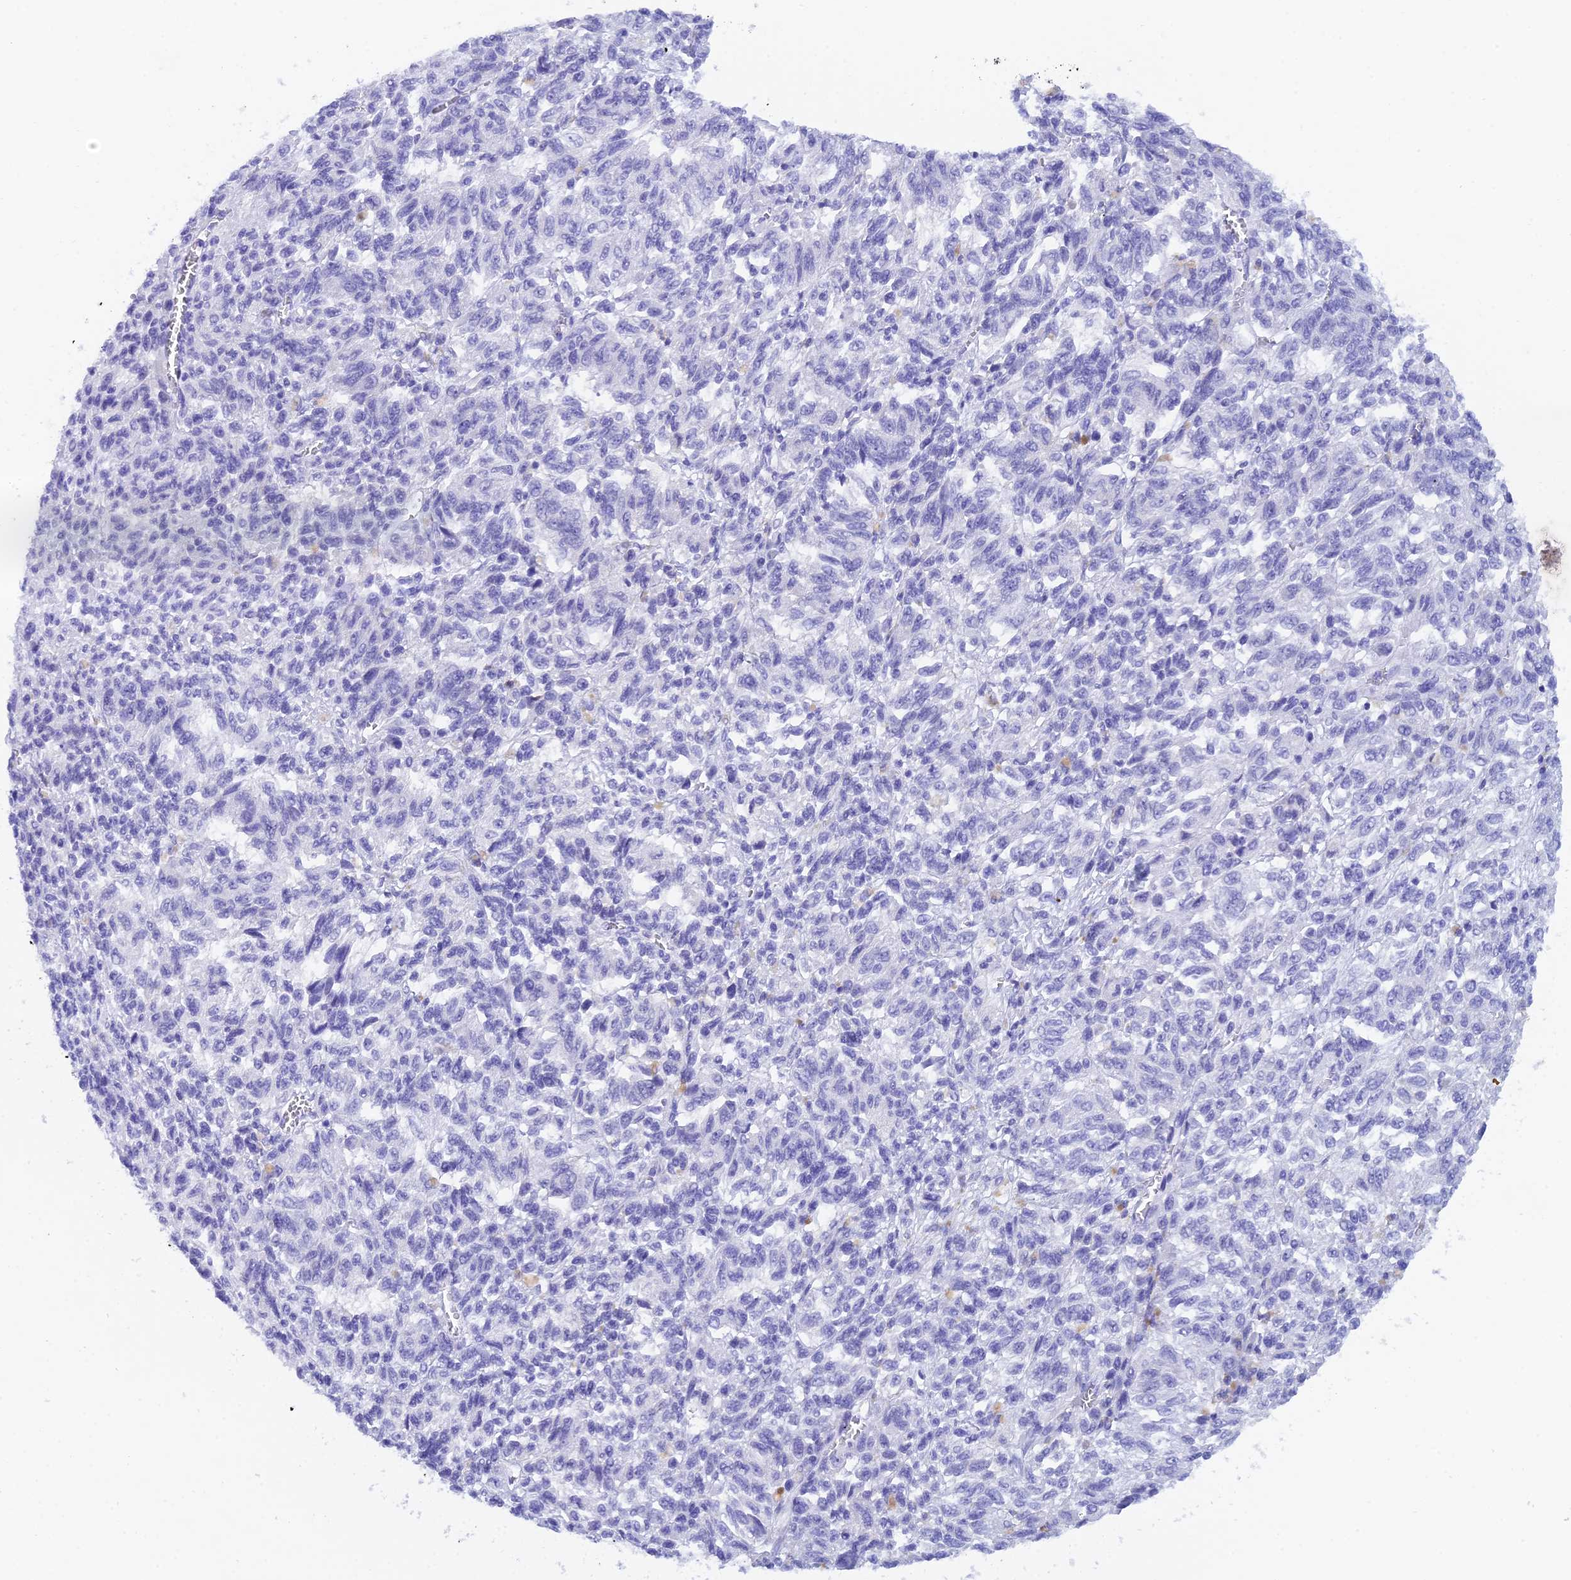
{"staining": {"intensity": "negative", "quantity": "none", "location": "none"}, "tissue": "melanoma", "cell_type": "Tumor cells", "image_type": "cancer", "snomed": [{"axis": "morphology", "description": "Malignant melanoma, Metastatic site"}, {"axis": "topography", "description": "Lung"}], "caption": "An immunohistochemistry micrograph of malignant melanoma (metastatic site) is shown. There is no staining in tumor cells of malignant melanoma (metastatic site).", "gene": "REG1A", "patient": {"sex": "male", "age": 64}}